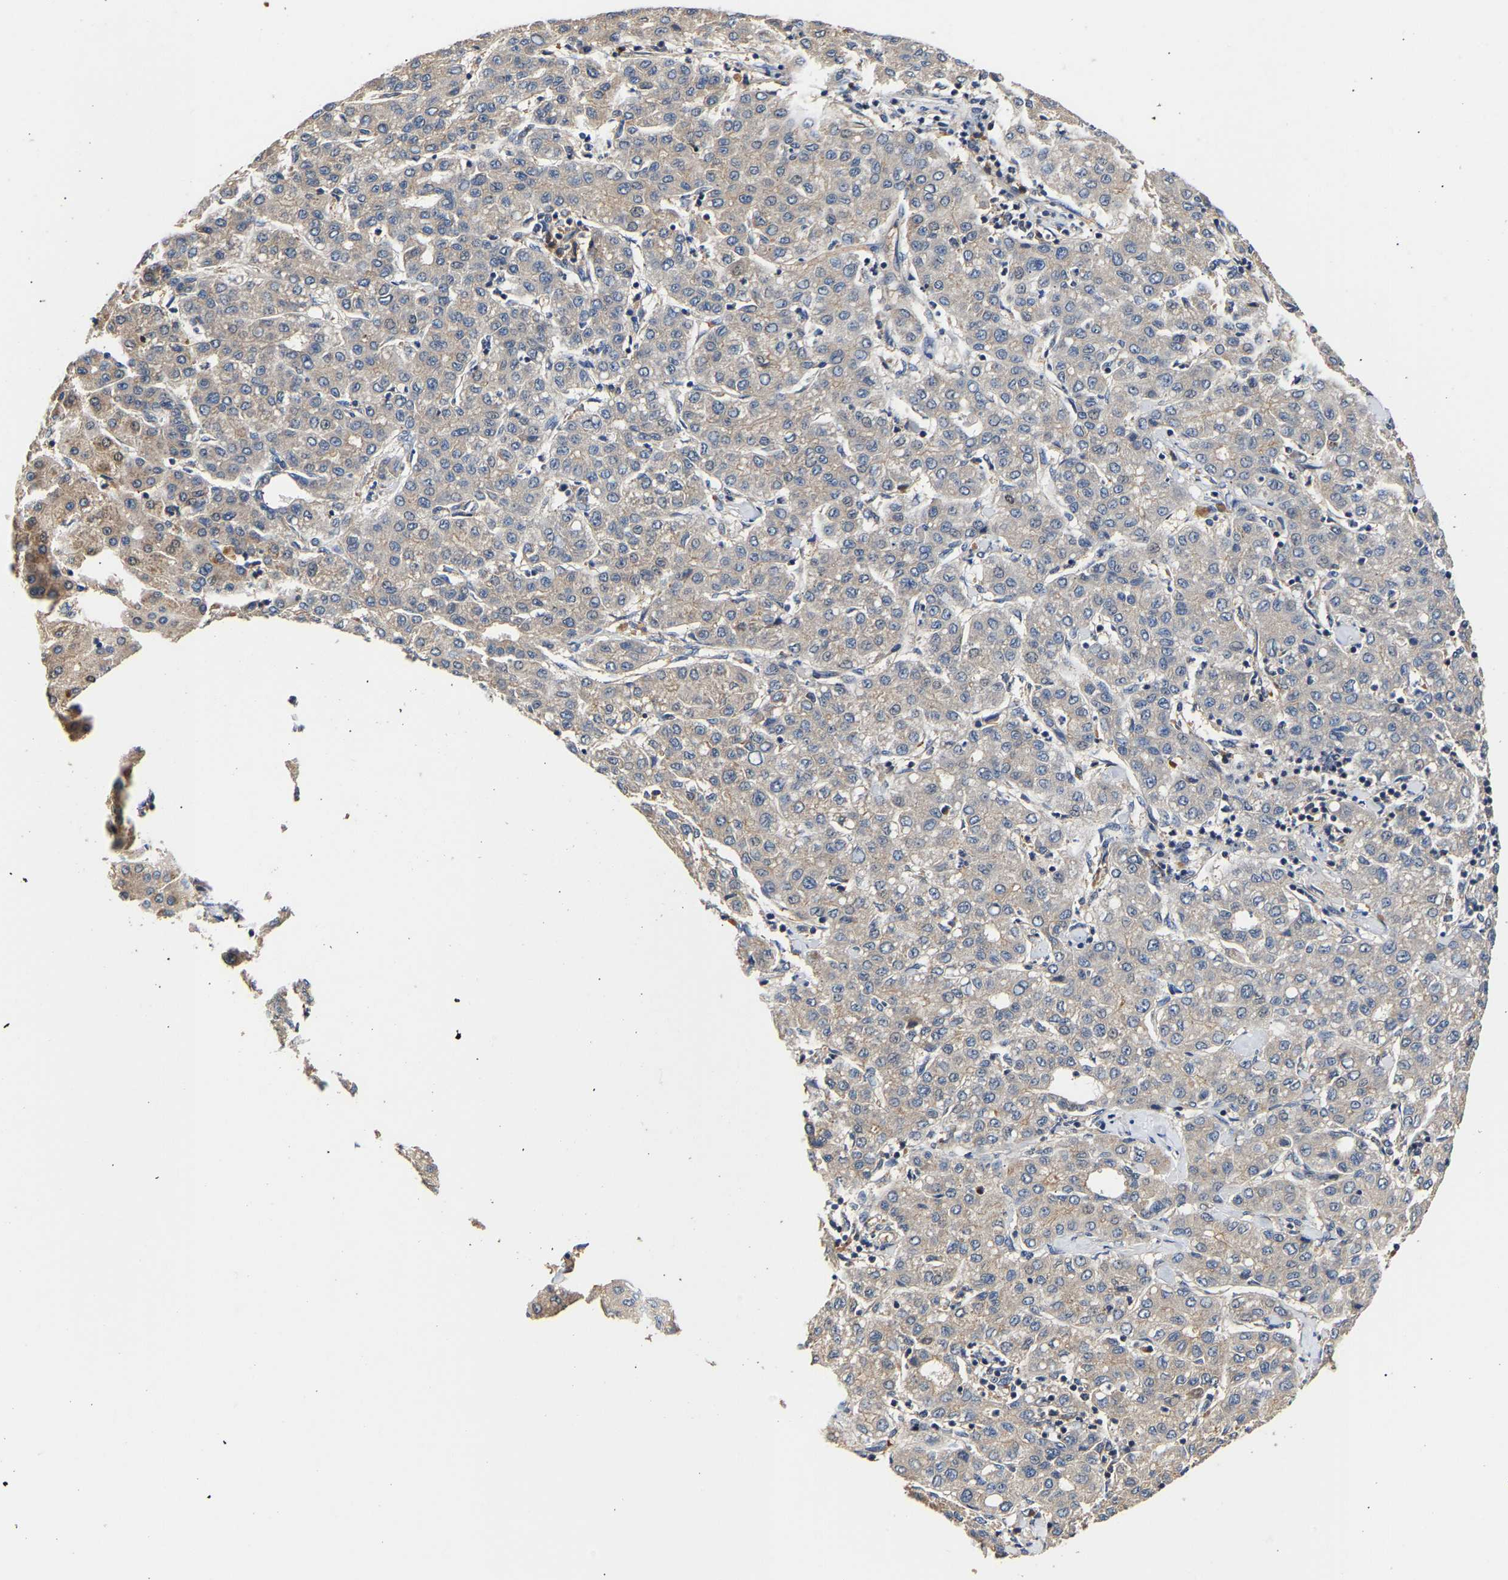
{"staining": {"intensity": "weak", "quantity": "<25%", "location": "cytoplasmic/membranous"}, "tissue": "liver cancer", "cell_type": "Tumor cells", "image_type": "cancer", "snomed": [{"axis": "morphology", "description": "Carcinoma, Hepatocellular, NOS"}, {"axis": "topography", "description": "Liver"}], "caption": "The immunohistochemistry image has no significant staining in tumor cells of liver cancer tissue. Brightfield microscopy of immunohistochemistry (IHC) stained with DAB (brown) and hematoxylin (blue), captured at high magnification.", "gene": "LRBA", "patient": {"sex": "male", "age": 65}}